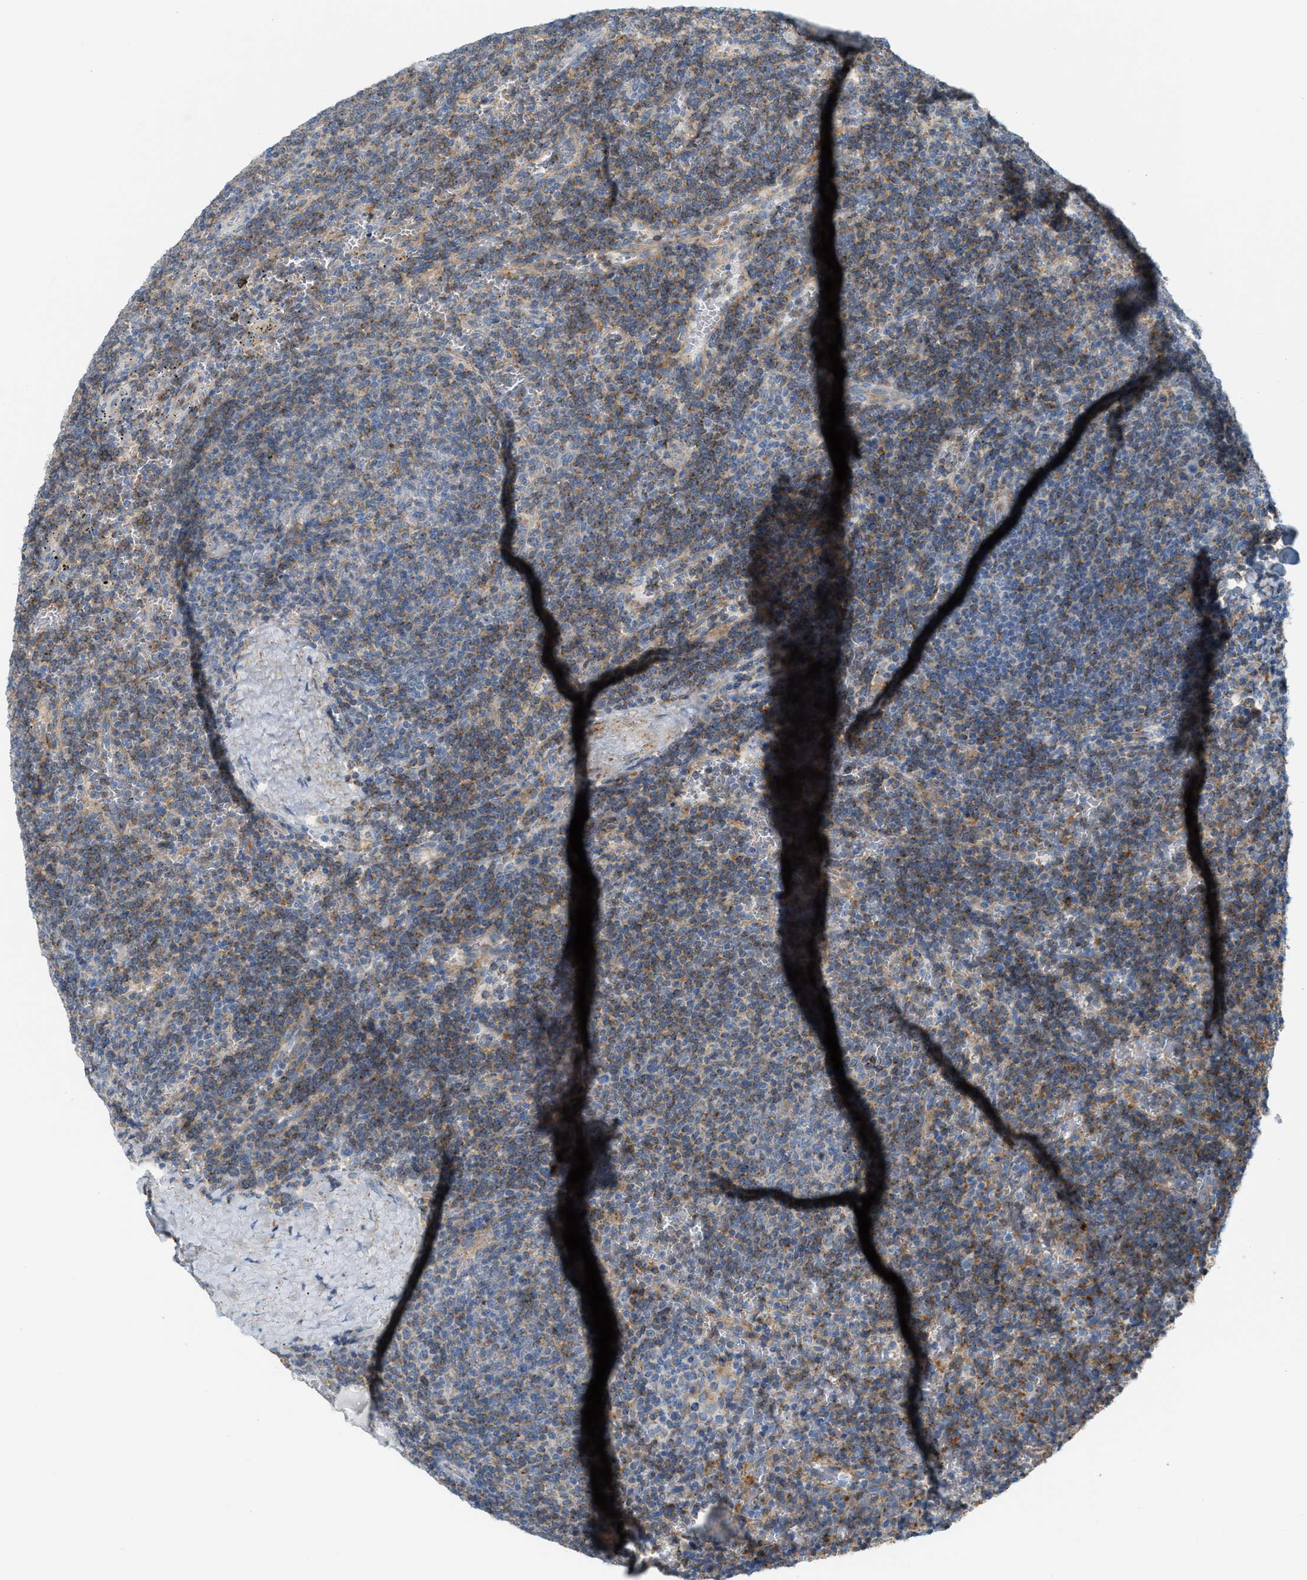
{"staining": {"intensity": "moderate", "quantity": ">75%", "location": "cytoplasmic/membranous"}, "tissue": "lymphoma", "cell_type": "Tumor cells", "image_type": "cancer", "snomed": [{"axis": "morphology", "description": "Malignant lymphoma, non-Hodgkin's type, Low grade"}, {"axis": "topography", "description": "Spleen"}], "caption": "Tumor cells reveal medium levels of moderate cytoplasmic/membranous expression in approximately >75% of cells in human lymphoma.", "gene": "LMBRD1", "patient": {"sex": "female", "age": 50}}